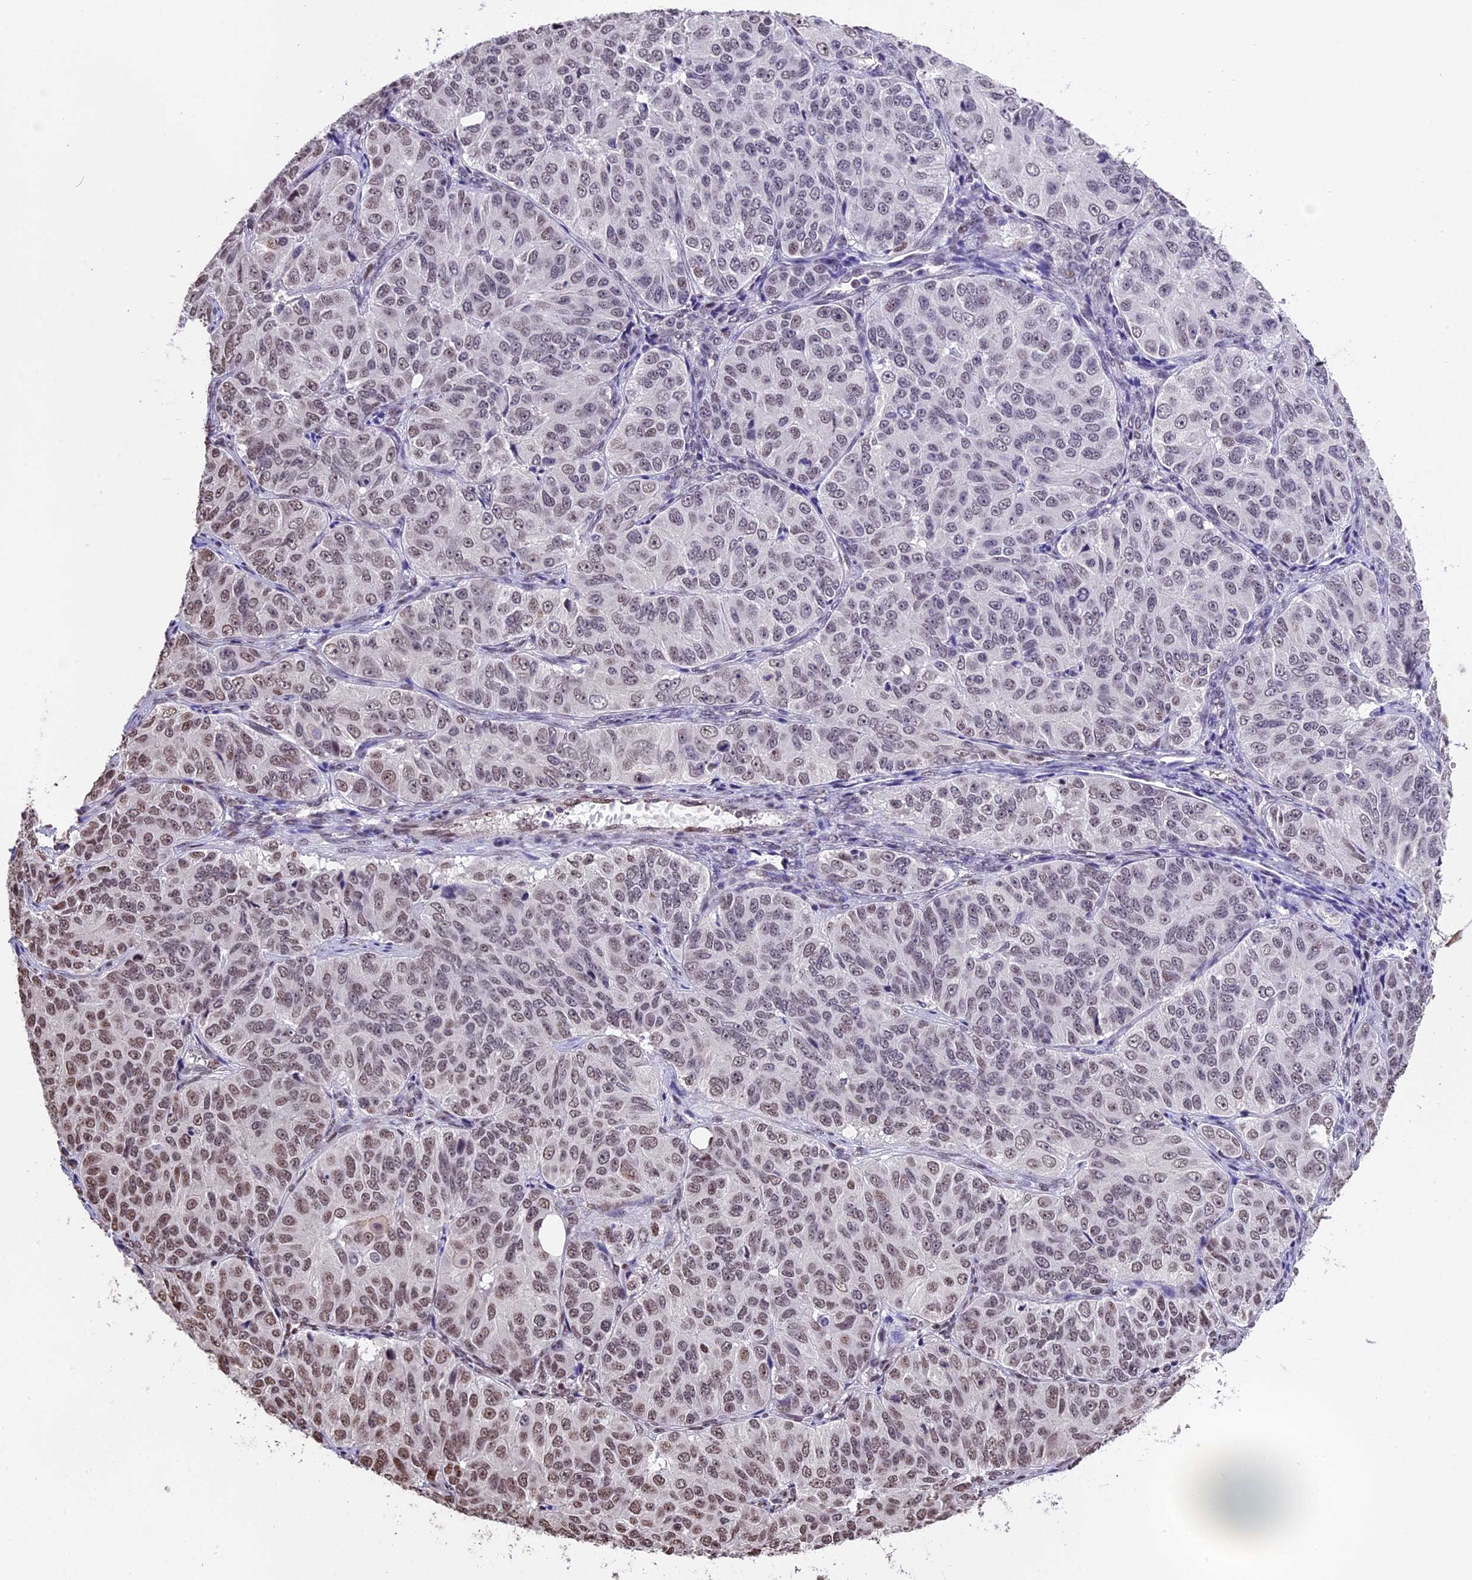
{"staining": {"intensity": "moderate", "quantity": "<25%", "location": "nuclear"}, "tissue": "ovarian cancer", "cell_type": "Tumor cells", "image_type": "cancer", "snomed": [{"axis": "morphology", "description": "Carcinoma, endometroid"}, {"axis": "topography", "description": "Ovary"}], "caption": "DAB immunohistochemical staining of ovarian cancer (endometroid carcinoma) displays moderate nuclear protein expression in approximately <25% of tumor cells.", "gene": "POLR3E", "patient": {"sex": "female", "age": 51}}